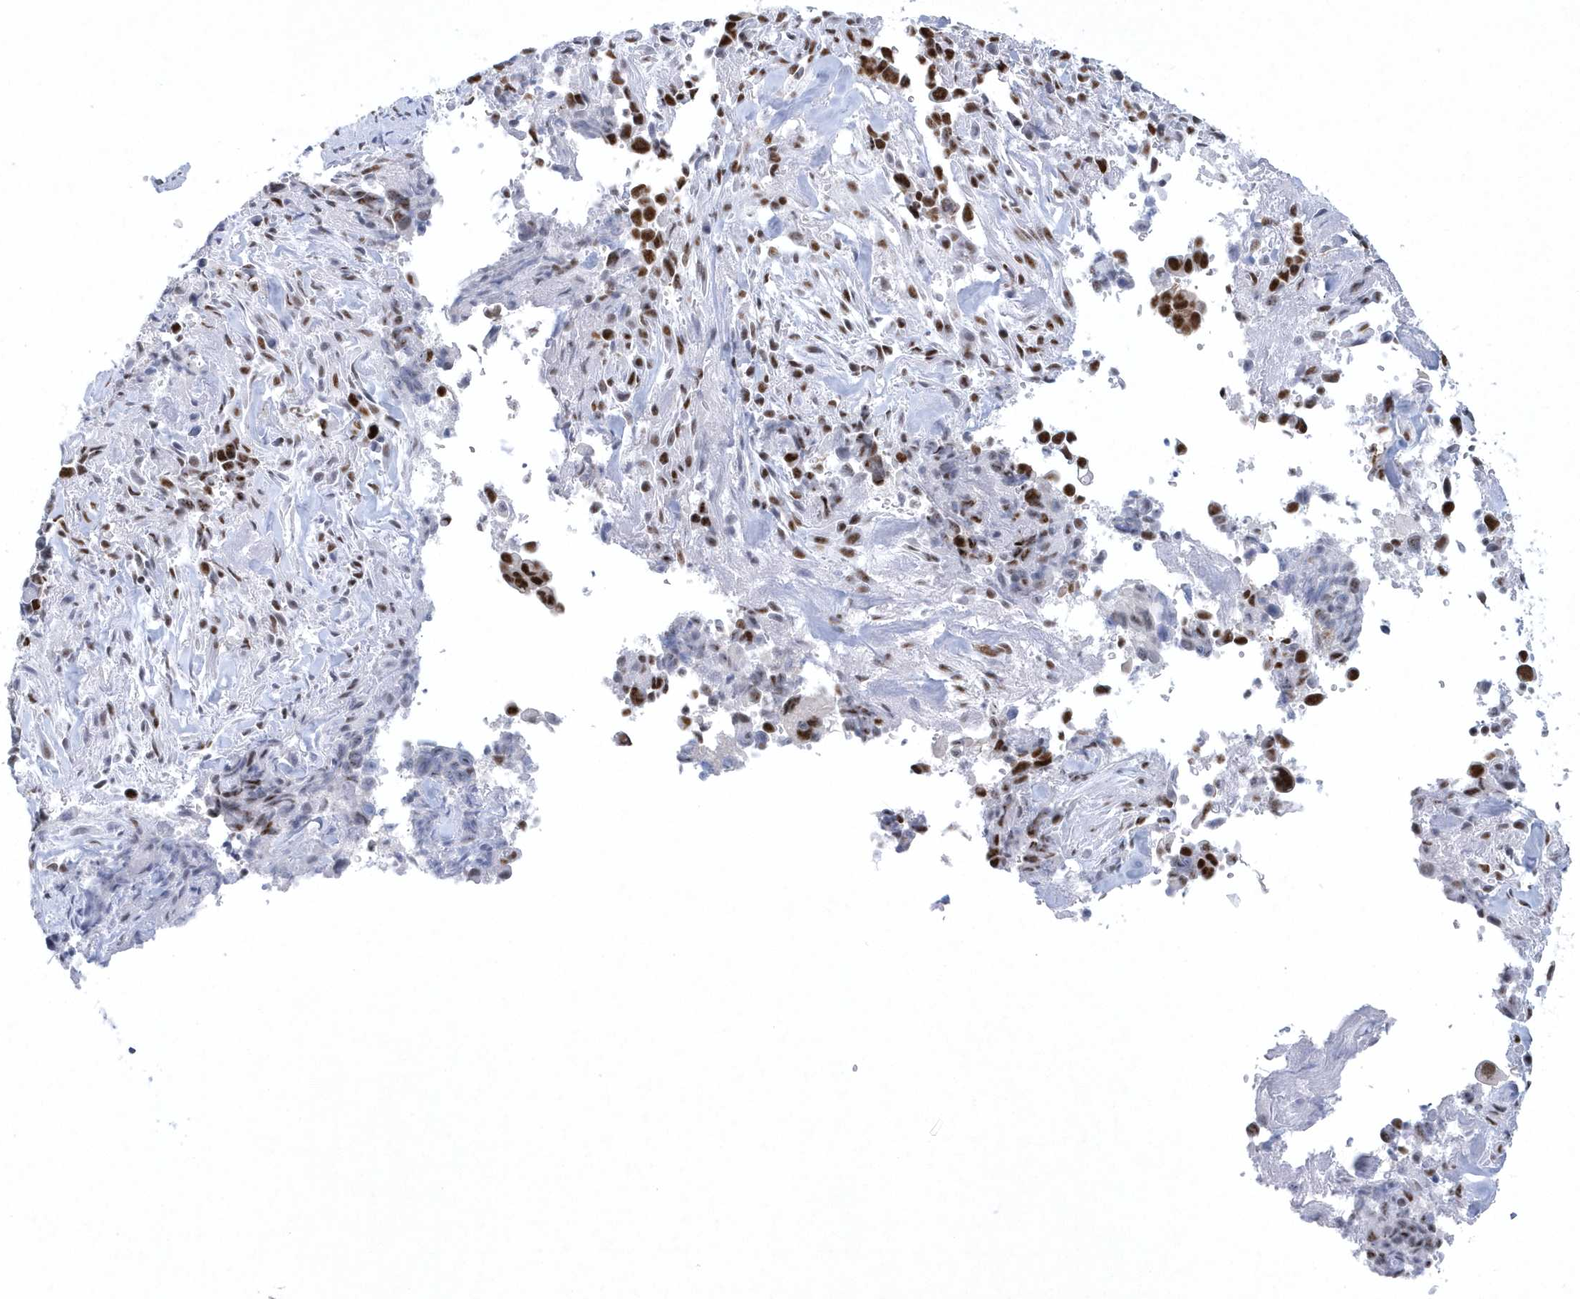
{"staining": {"intensity": "strong", "quantity": ">75%", "location": "nuclear"}, "tissue": "liver cancer", "cell_type": "Tumor cells", "image_type": "cancer", "snomed": [{"axis": "morphology", "description": "Cholangiocarcinoma"}, {"axis": "topography", "description": "Liver"}], "caption": "Human liver cholangiocarcinoma stained with a protein marker demonstrates strong staining in tumor cells.", "gene": "DCLRE1A", "patient": {"sex": "female", "age": 79}}